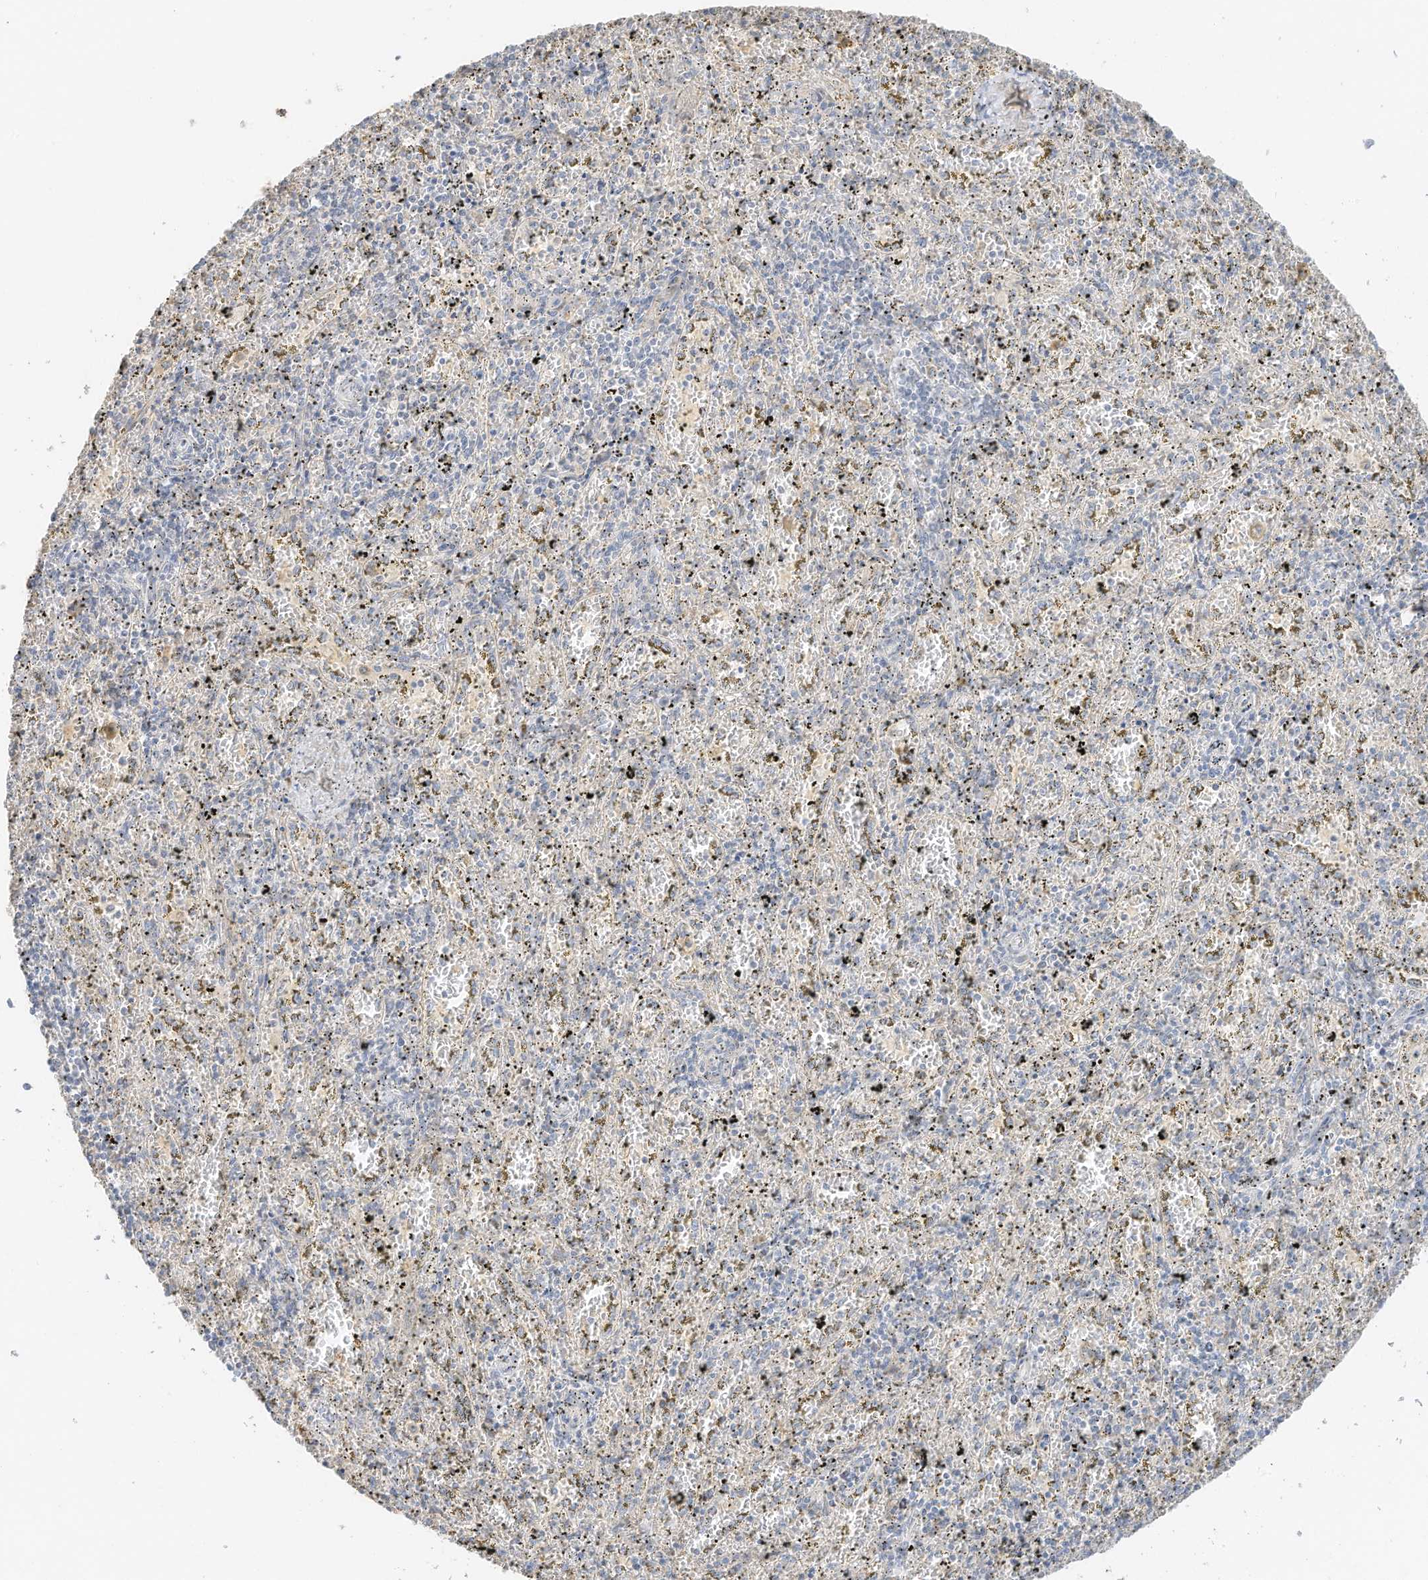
{"staining": {"intensity": "negative", "quantity": "none", "location": "none"}, "tissue": "spleen", "cell_type": "Cells in red pulp", "image_type": "normal", "snomed": [{"axis": "morphology", "description": "Normal tissue, NOS"}, {"axis": "topography", "description": "Spleen"}], "caption": "Immunohistochemical staining of benign human spleen shows no significant expression in cells in red pulp. Nuclei are stained in blue.", "gene": "ZBTB41", "patient": {"sex": "male", "age": 11}}